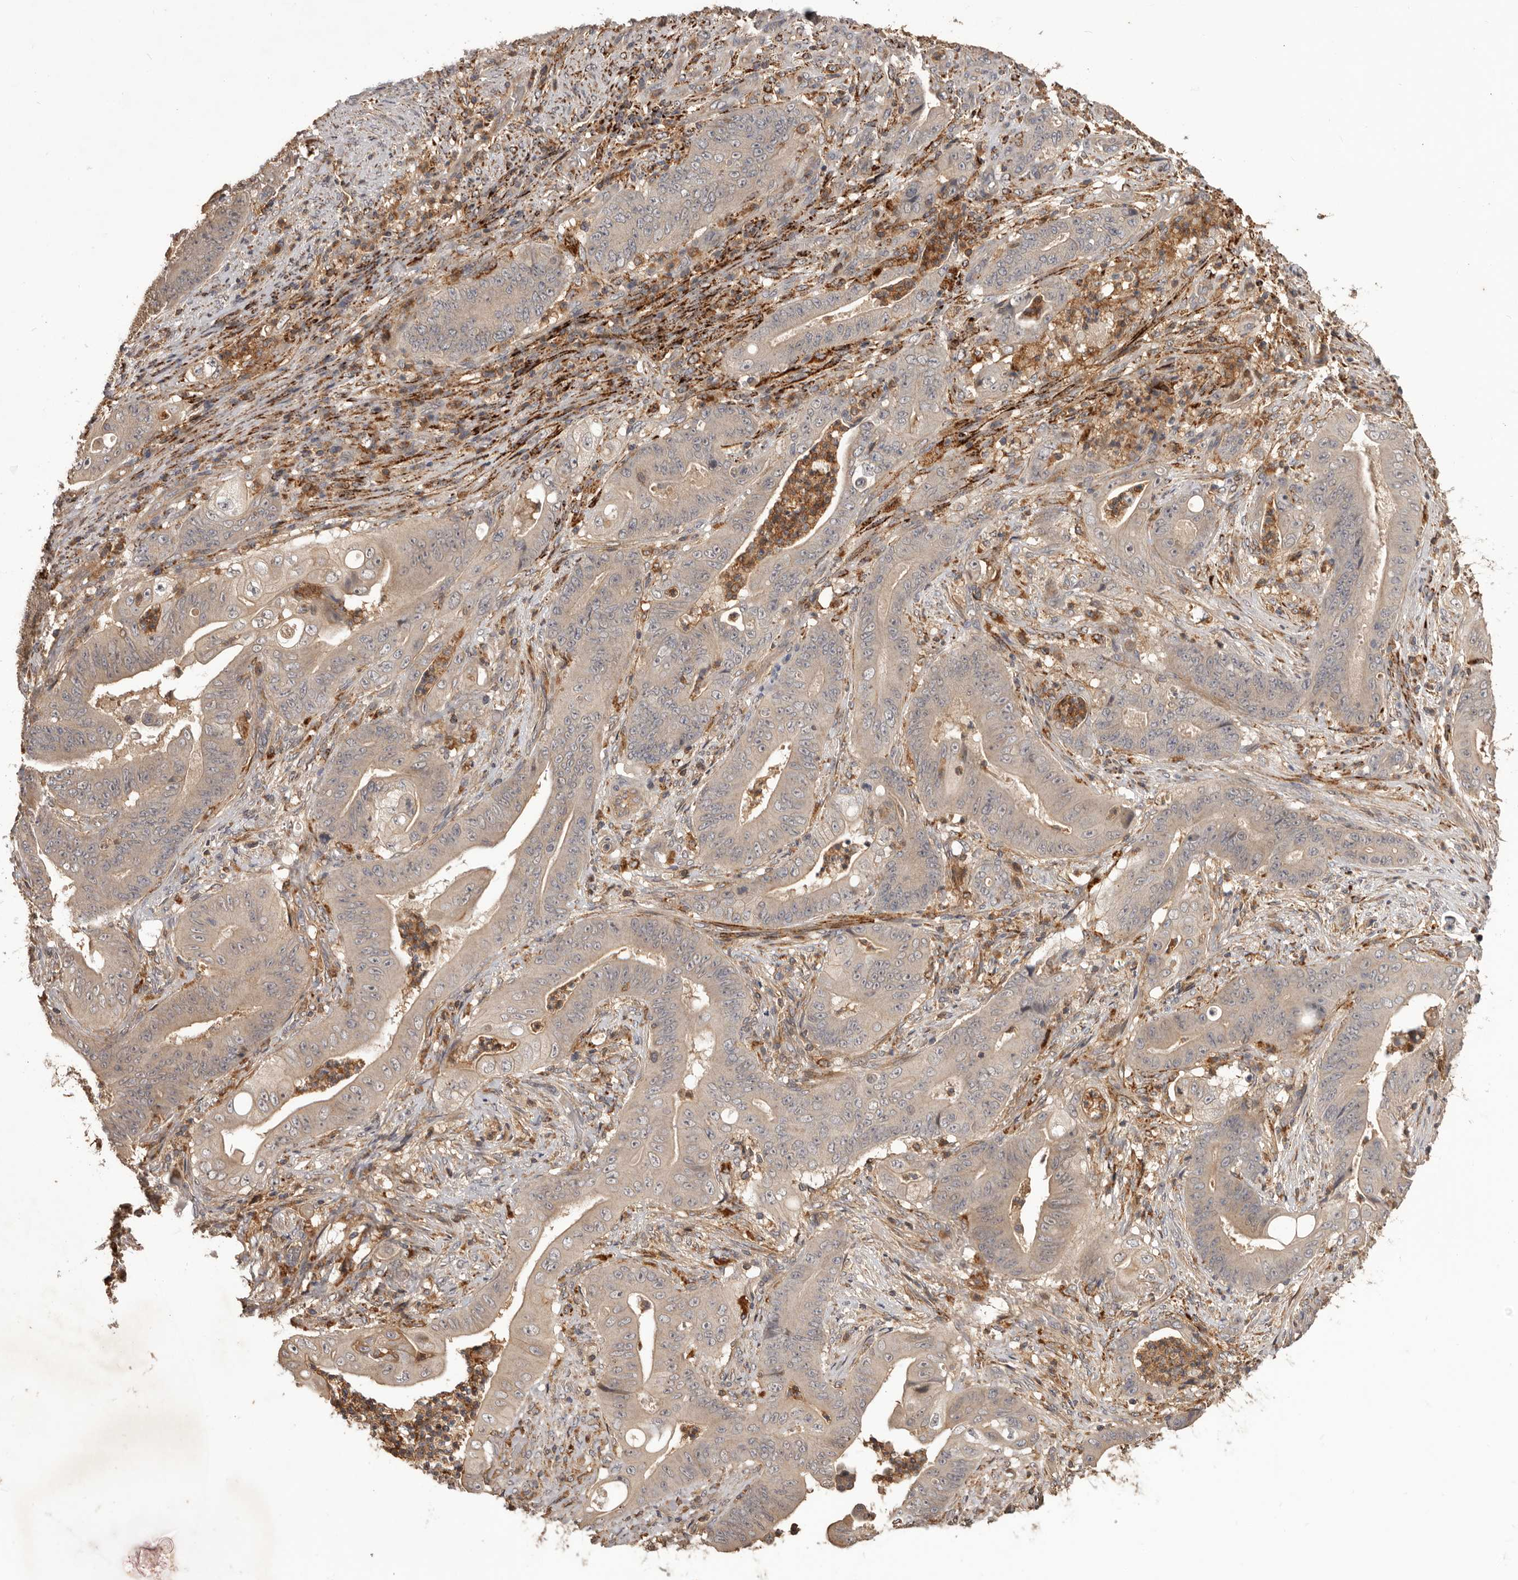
{"staining": {"intensity": "weak", "quantity": "<25%", "location": "cytoplasmic/membranous"}, "tissue": "stomach cancer", "cell_type": "Tumor cells", "image_type": "cancer", "snomed": [{"axis": "morphology", "description": "Adenocarcinoma, NOS"}, {"axis": "topography", "description": "Stomach"}], "caption": "IHC photomicrograph of neoplastic tissue: stomach adenocarcinoma stained with DAB demonstrates no significant protein expression in tumor cells. (Stains: DAB immunohistochemistry with hematoxylin counter stain, Microscopy: brightfield microscopy at high magnification).", "gene": "GLIPR2", "patient": {"sex": "female", "age": 73}}